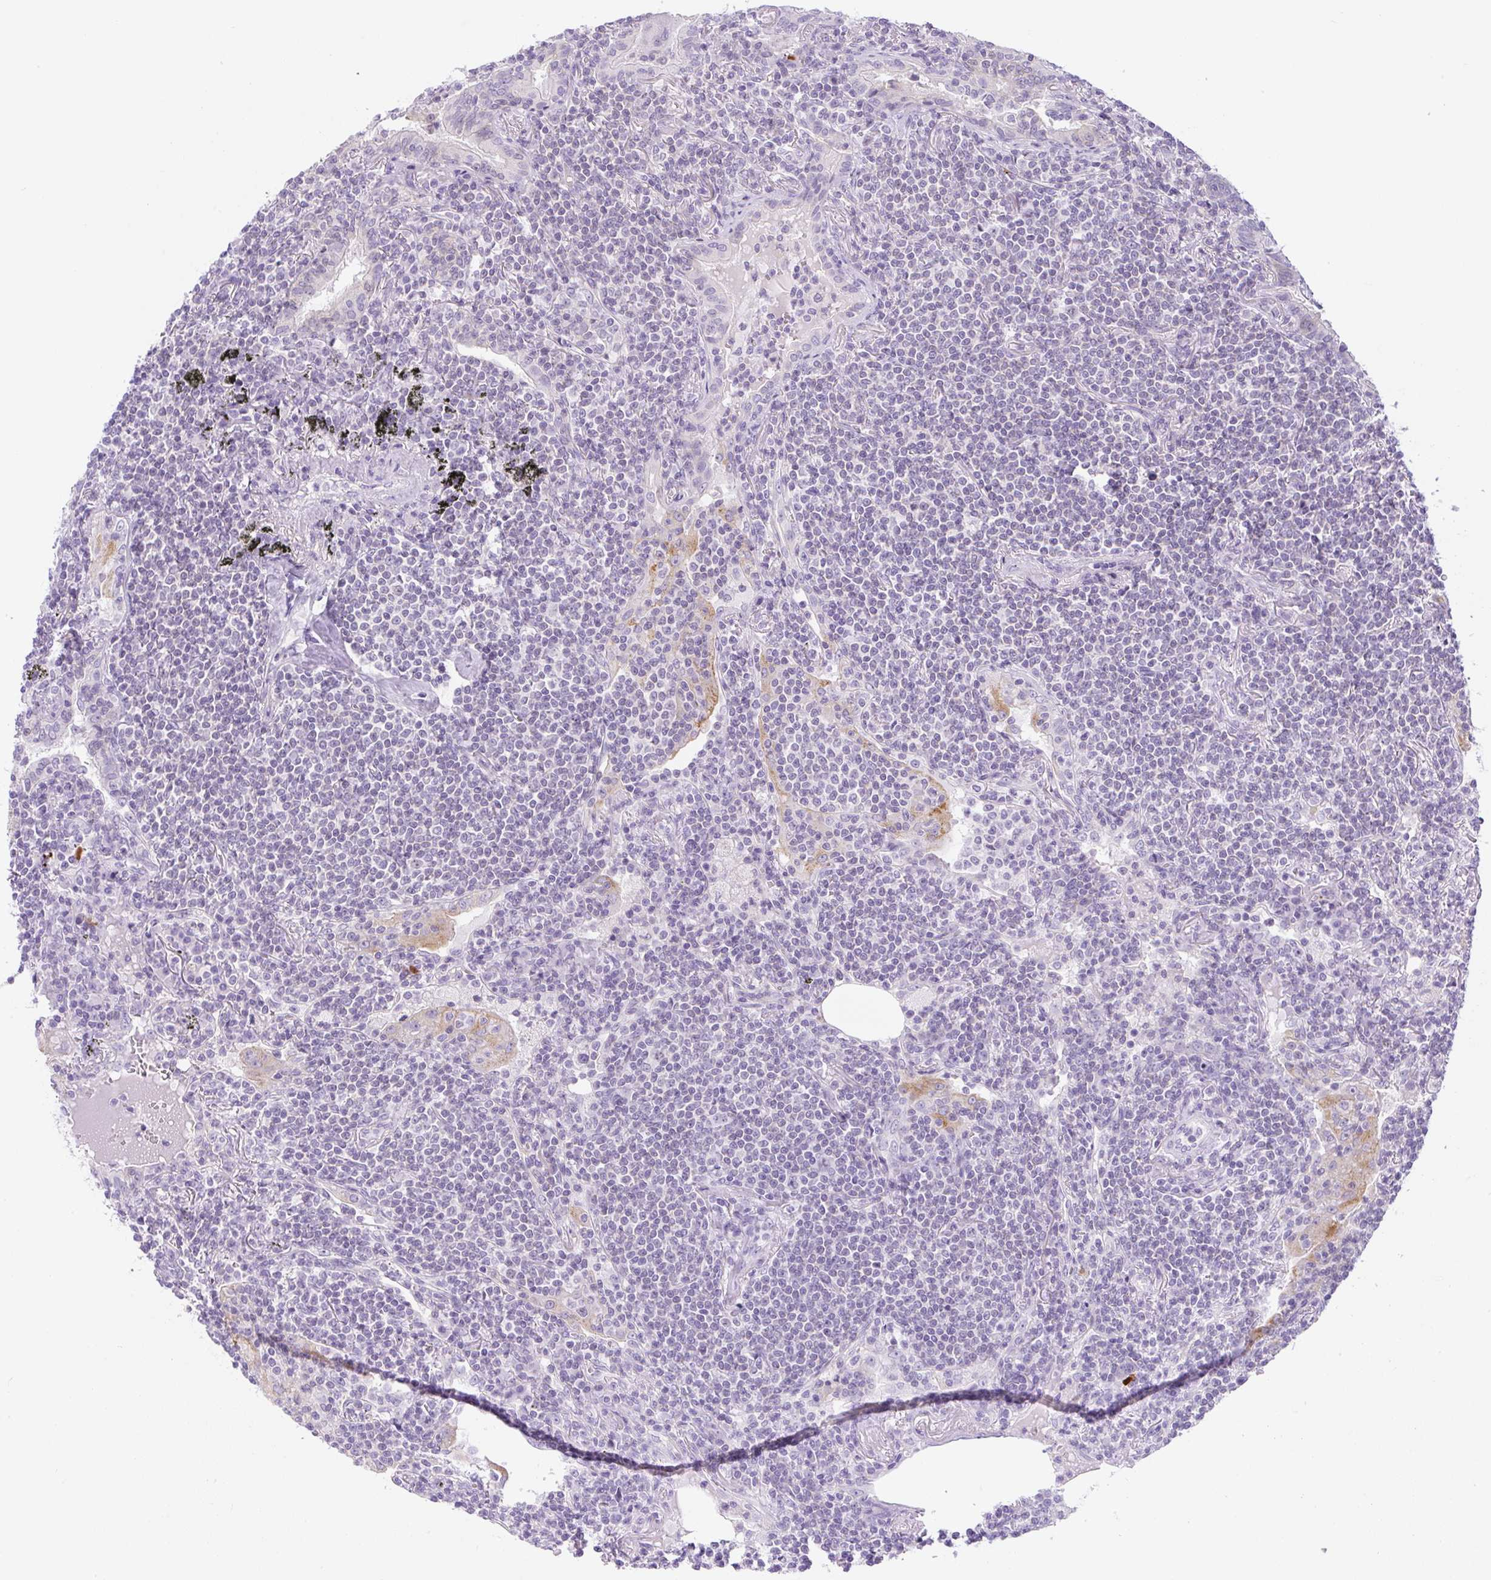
{"staining": {"intensity": "negative", "quantity": "none", "location": "none"}, "tissue": "lymphoma", "cell_type": "Tumor cells", "image_type": "cancer", "snomed": [{"axis": "morphology", "description": "Malignant lymphoma, non-Hodgkin's type, Low grade"}, {"axis": "topography", "description": "Lung"}], "caption": "IHC of human lymphoma reveals no expression in tumor cells. Nuclei are stained in blue.", "gene": "ADAMTS19", "patient": {"sex": "female", "age": 71}}